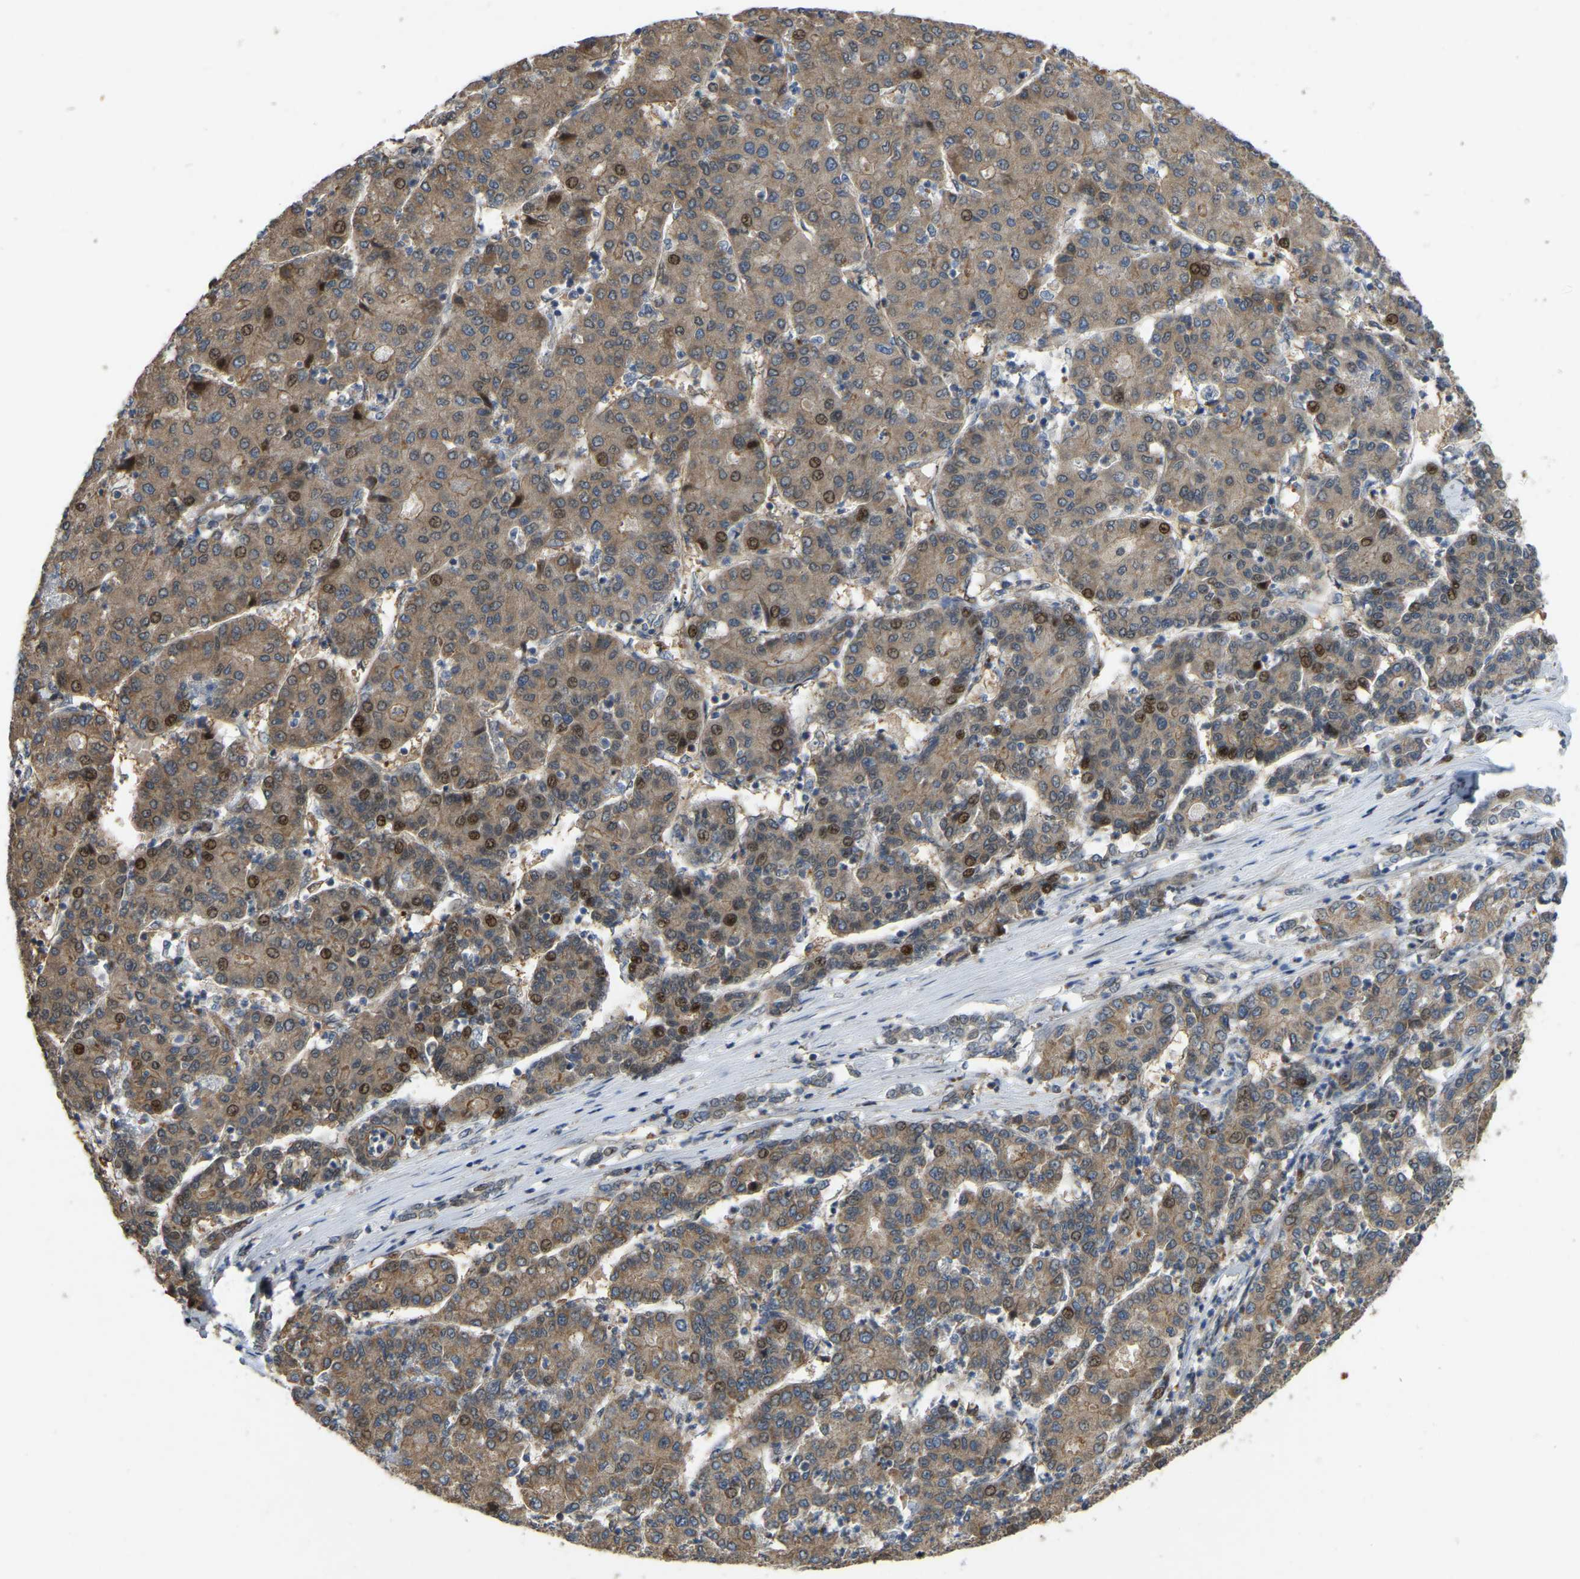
{"staining": {"intensity": "moderate", "quantity": ">75%", "location": "cytoplasmic/membranous,nuclear"}, "tissue": "liver cancer", "cell_type": "Tumor cells", "image_type": "cancer", "snomed": [{"axis": "morphology", "description": "Carcinoma, Hepatocellular, NOS"}, {"axis": "topography", "description": "Liver"}], "caption": "Human liver cancer (hepatocellular carcinoma) stained with a brown dye demonstrates moderate cytoplasmic/membranous and nuclear positive positivity in about >75% of tumor cells.", "gene": "C21orf91", "patient": {"sex": "male", "age": 65}}